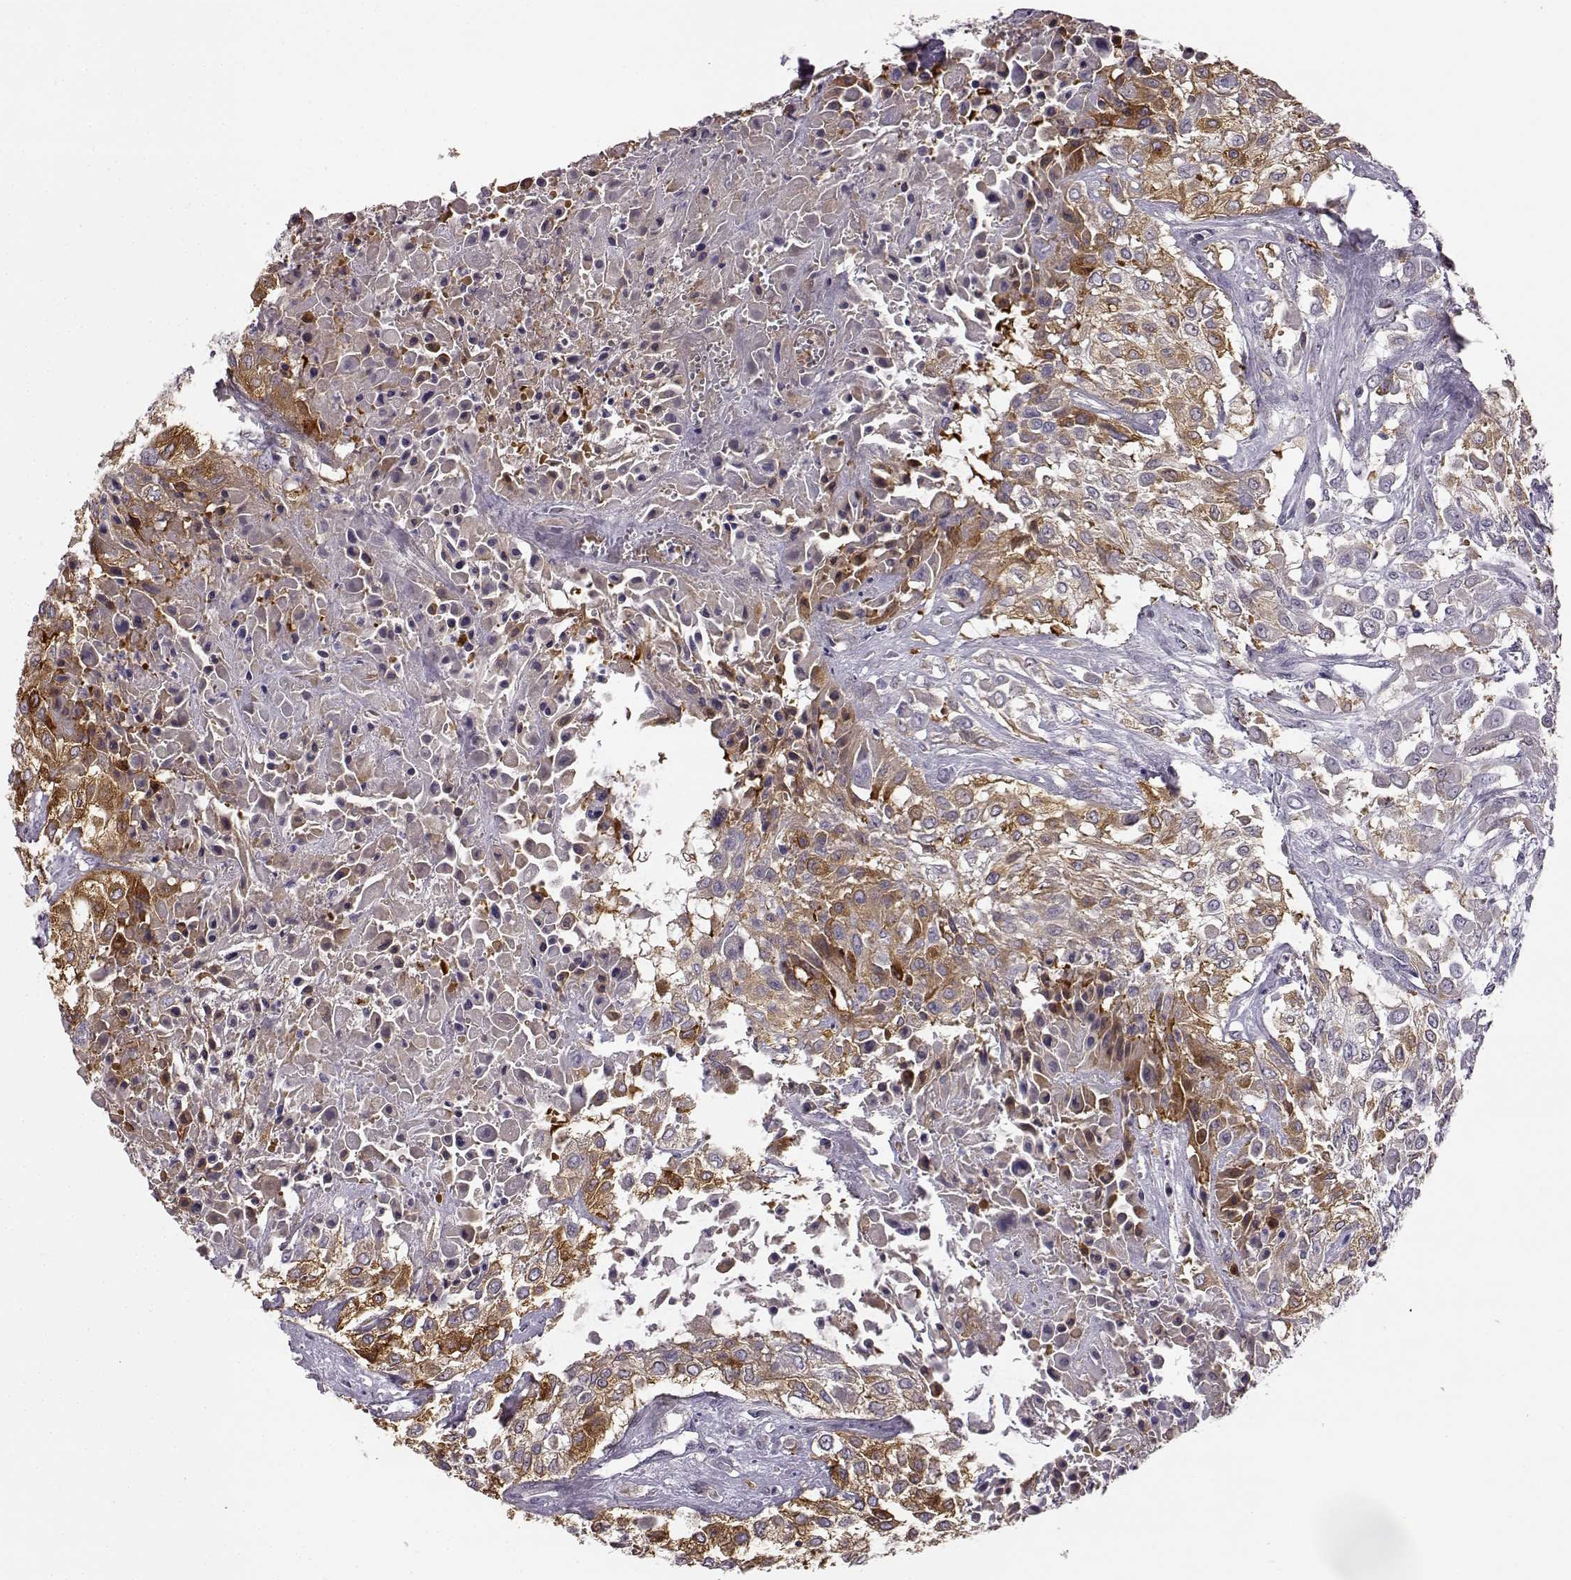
{"staining": {"intensity": "moderate", "quantity": "<25%", "location": "cytoplasmic/membranous"}, "tissue": "urothelial cancer", "cell_type": "Tumor cells", "image_type": "cancer", "snomed": [{"axis": "morphology", "description": "Urothelial carcinoma, High grade"}, {"axis": "topography", "description": "Urinary bladder"}], "caption": "Moderate cytoplasmic/membranous expression is identified in about <25% of tumor cells in urothelial cancer. Using DAB (3,3'-diaminobenzidine) (brown) and hematoxylin (blue) stains, captured at high magnification using brightfield microscopy.", "gene": "TRIM69", "patient": {"sex": "male", "age": 57}}